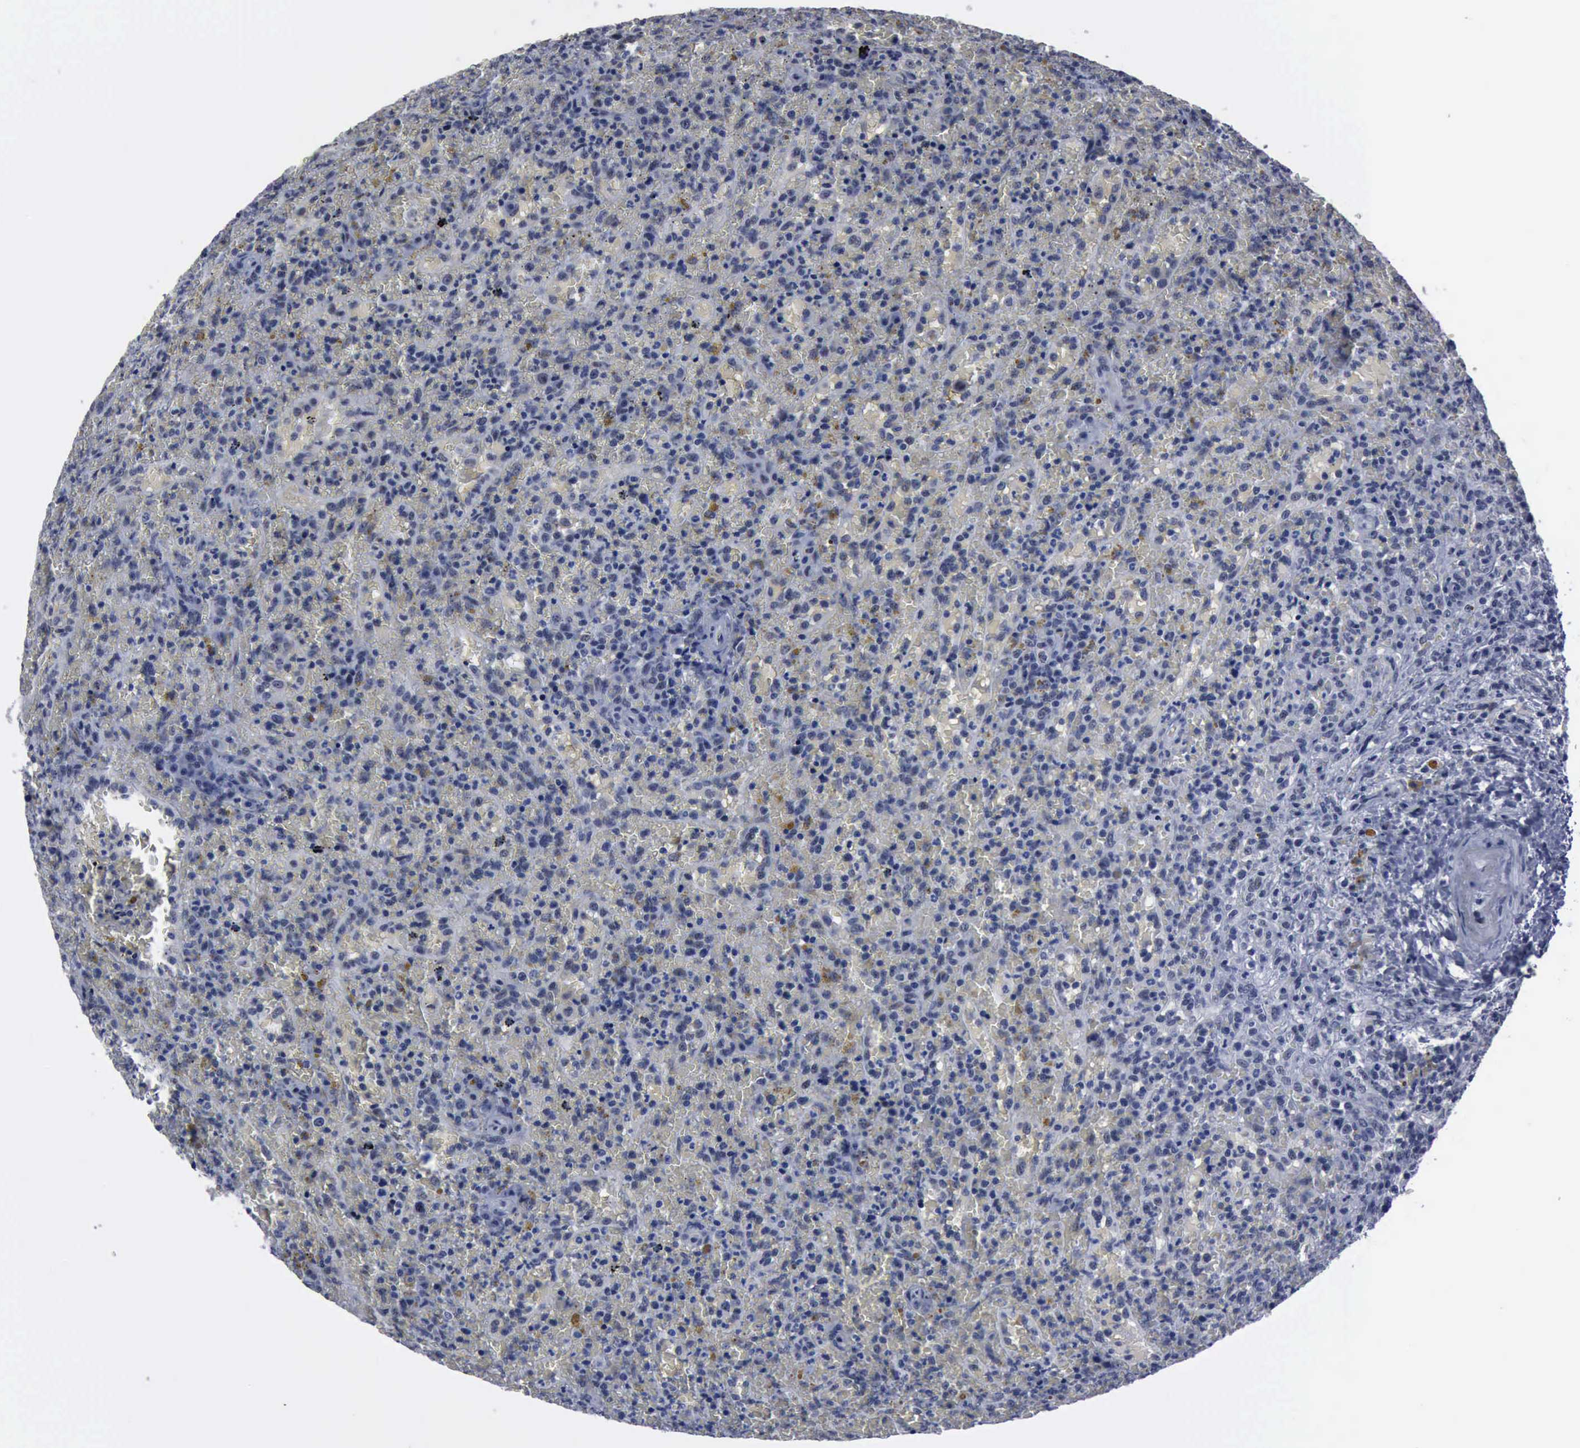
{"staining": {"intensity": "negative", "quantity": "none", "location": "none"}, "tissue": "lymphoma", "cell_type": "Tumor cells", "image_type": "cancer", "snomed": [{"axis": "morphology", "description": "Malignant lymphoma, non-Hodgkin's type, High grade"}, {"axis": "topography", "description": "Spleen"}, {"axis": "topography", "description": "Lymph node"}], "caption": "Malignant lymphoma, non-Hodgkin's type (high-grade) was stained to show a protein in brown. There is no significant expression in tumor cells.", "gene": "BRD1", "patient": {"sex": "female", "age": 70}}